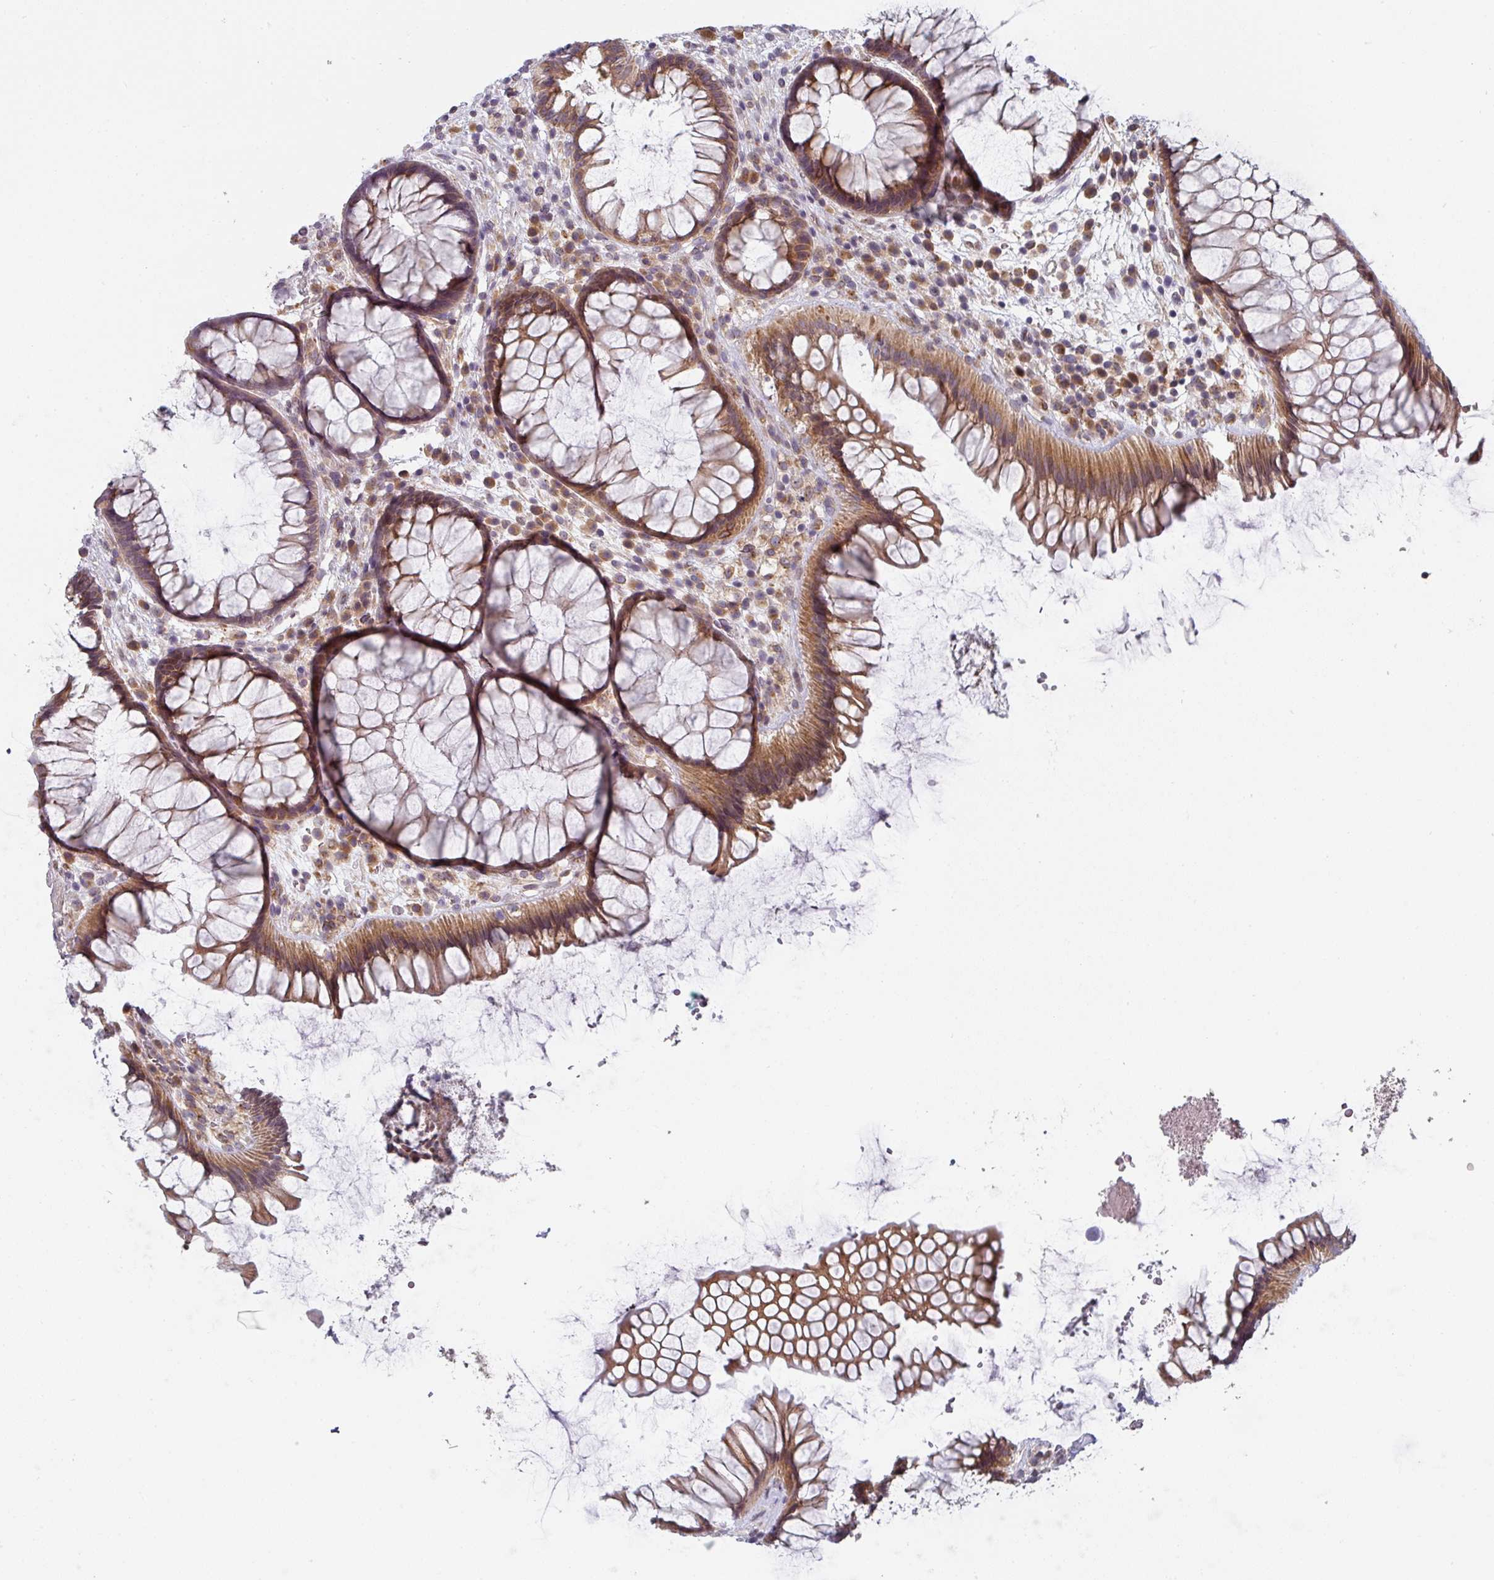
{"staining": {"intensity": "moderate", "quantity": ">75%", "location": "cytoplasmic/membranous"}, "tissue": "rectum", "cell_type": "Glandular cells", "image_type": "normal", "snomed": [{"axis": "morphology", "description": "Normal tissue, NOS"}, {"axis": "topography", "description": "Rectum"}], "caption": "A photomicrograph showing moderate cytoplasmic/membranous positivity in about >75% of glandular cells in normal rectum, as visualized by brown immunohistochemical staining.", "gene": "TAPT1", "patient": {"sex": "male", "age": 51}}